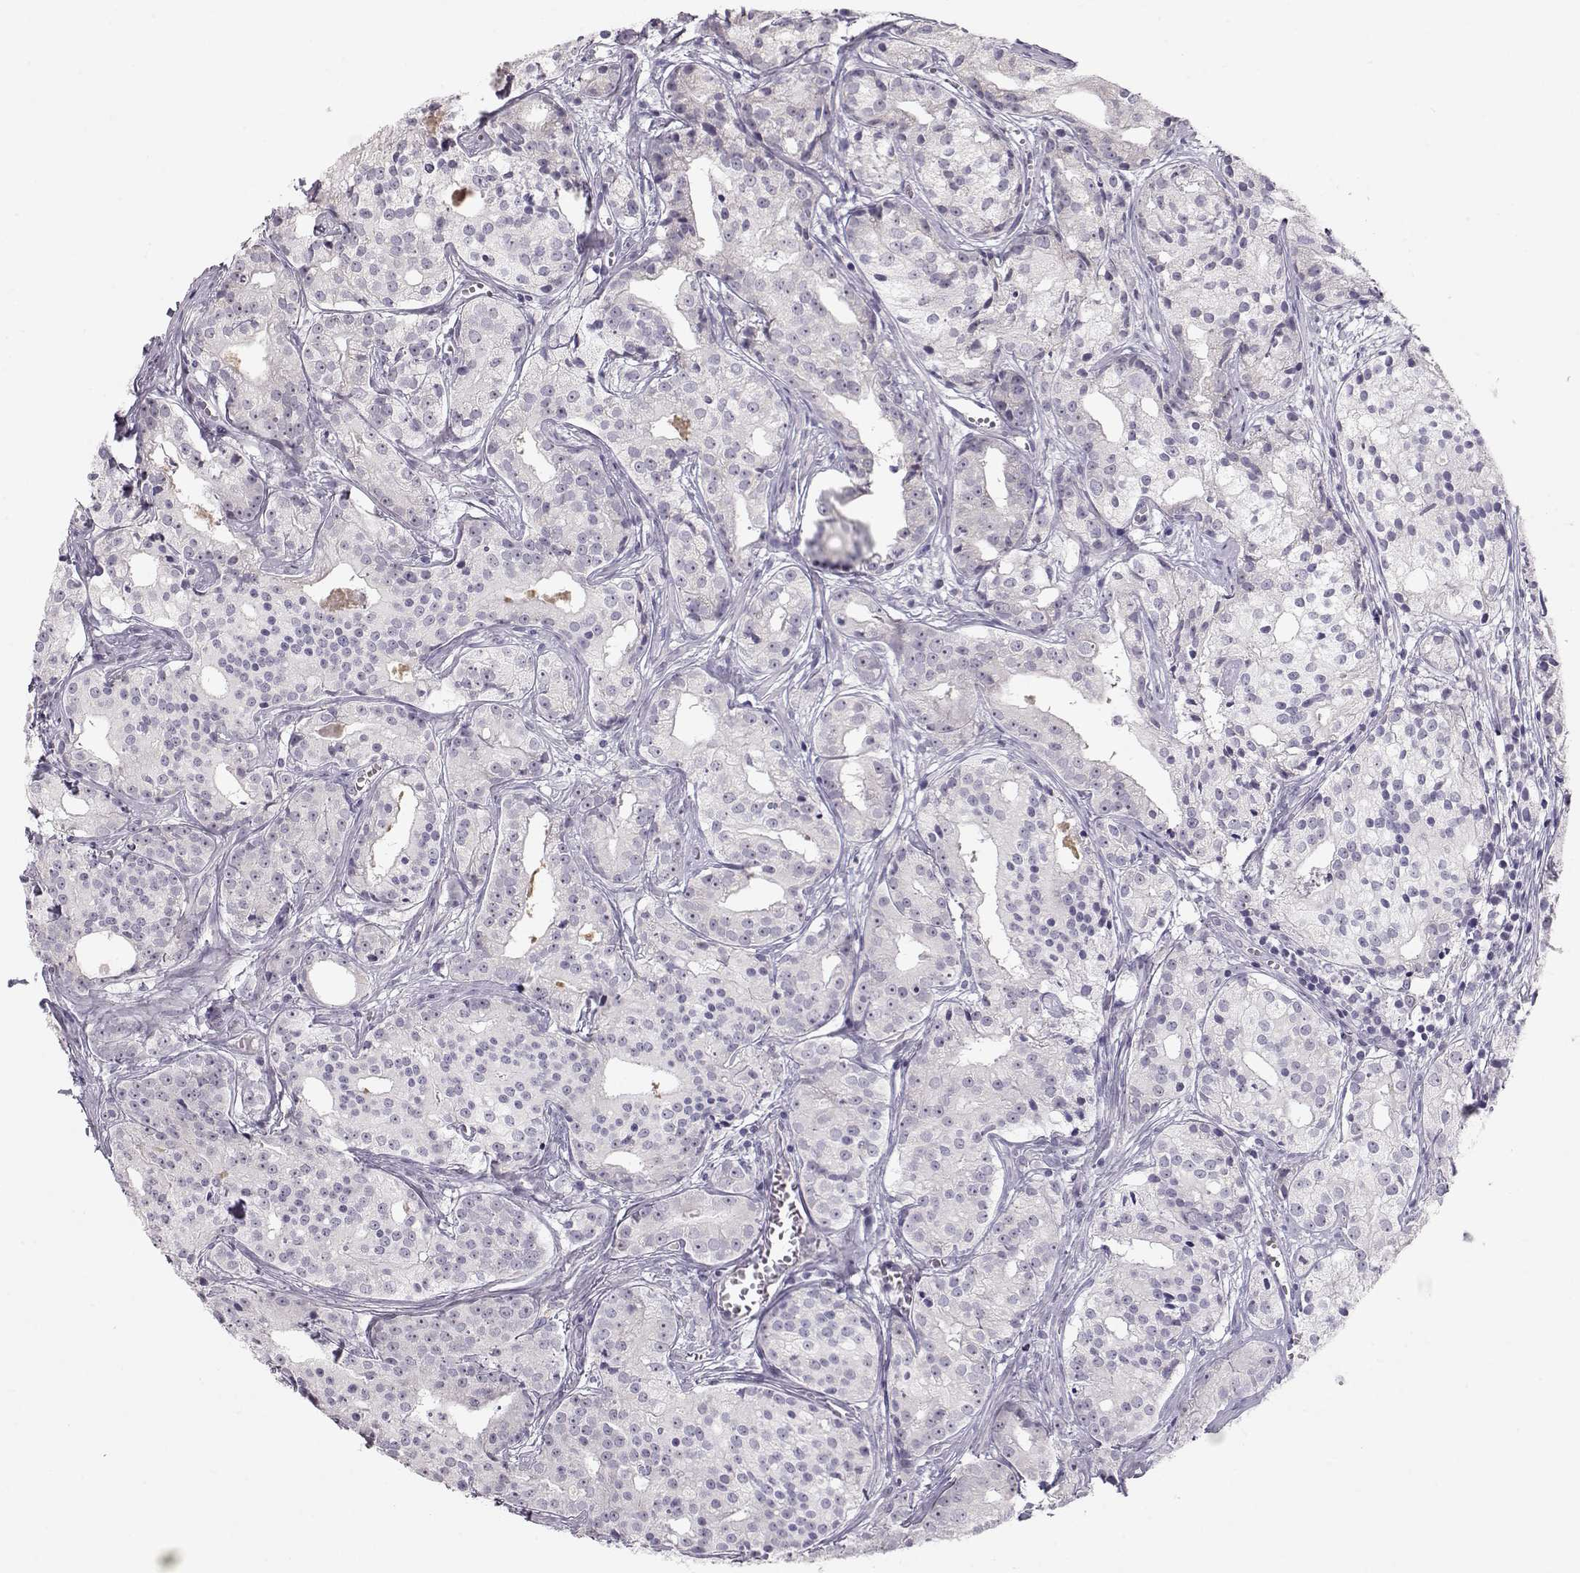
{"staining": {"intensity": "negative", "quantity": "none", "location": "none"}, "tissue": "prostate cancer", "cell_type": "Tumor cells", "image_type": "cancer", "snomed": [{"axis": "morphology", "description": "Adenocarcinoma, Medium grade"}, {"axis": "topography", "description": "Prostate"}], "caption": "An image of medium-grade adenocarcinoma (prostate) stained for a protein displays no brown staining in tumor cells.", "gene": "FAM205A", "patient": {"sex": "male", "age": 74}}